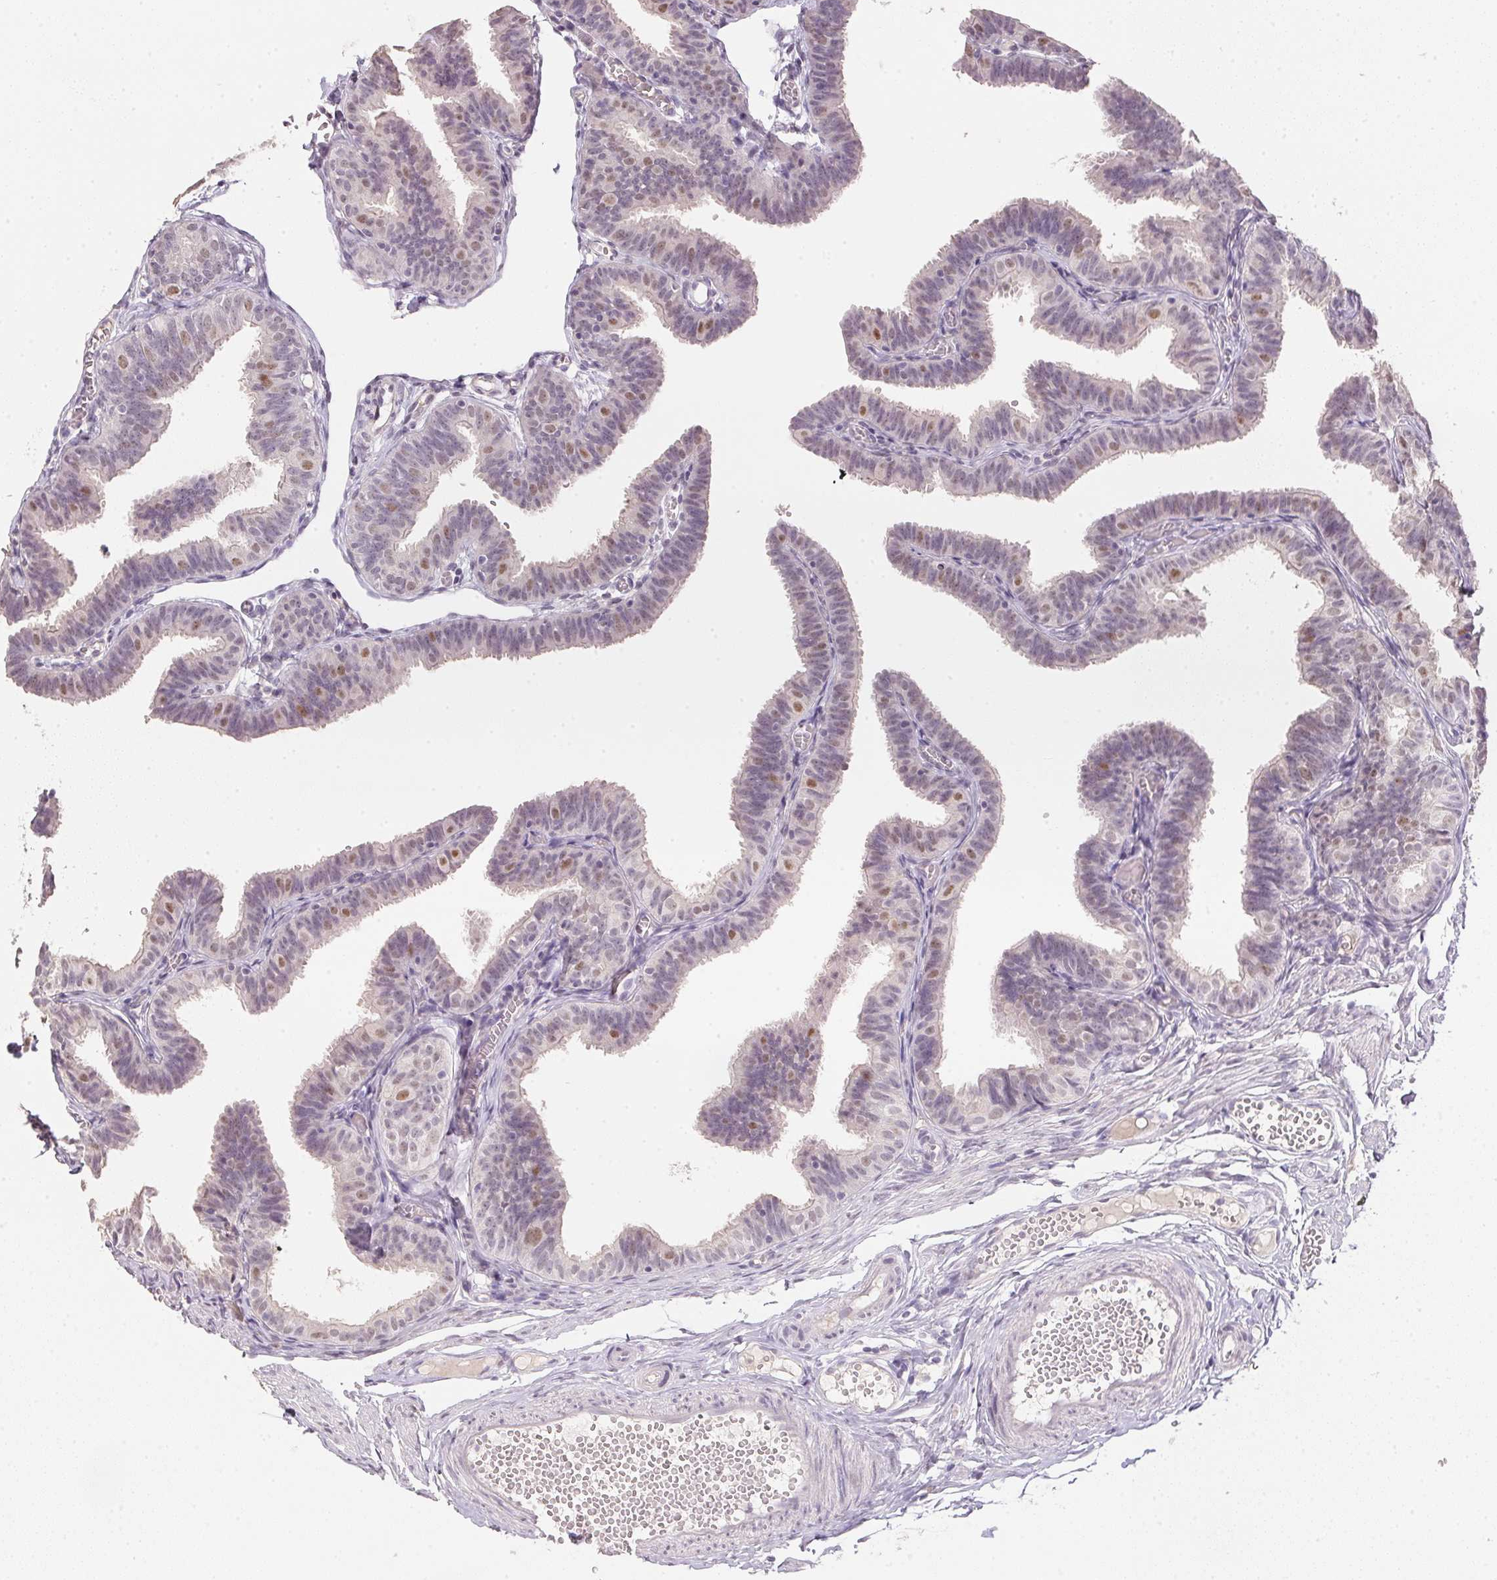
{"staining": {"intensity": "negative", "quantity": "none", "location": "none"}, "tissue": "fallopian tube", "cell_type": "Glandular cells", "image_type": "normal", "snomed": [{"axis": "morphology", "description": "Normal tissue, NOS"}, {"axis": "topography", "description": "Fallopian tube"}], "caption": "A photomicrograph of fallopian tube stained for a protein exhibits no brown staining in glandular cells. (DAB IHC visualized using brightfield microscopy, high magnification).", "gene": "POLR3G", "patient": {"sex": "female", "age": 25}}